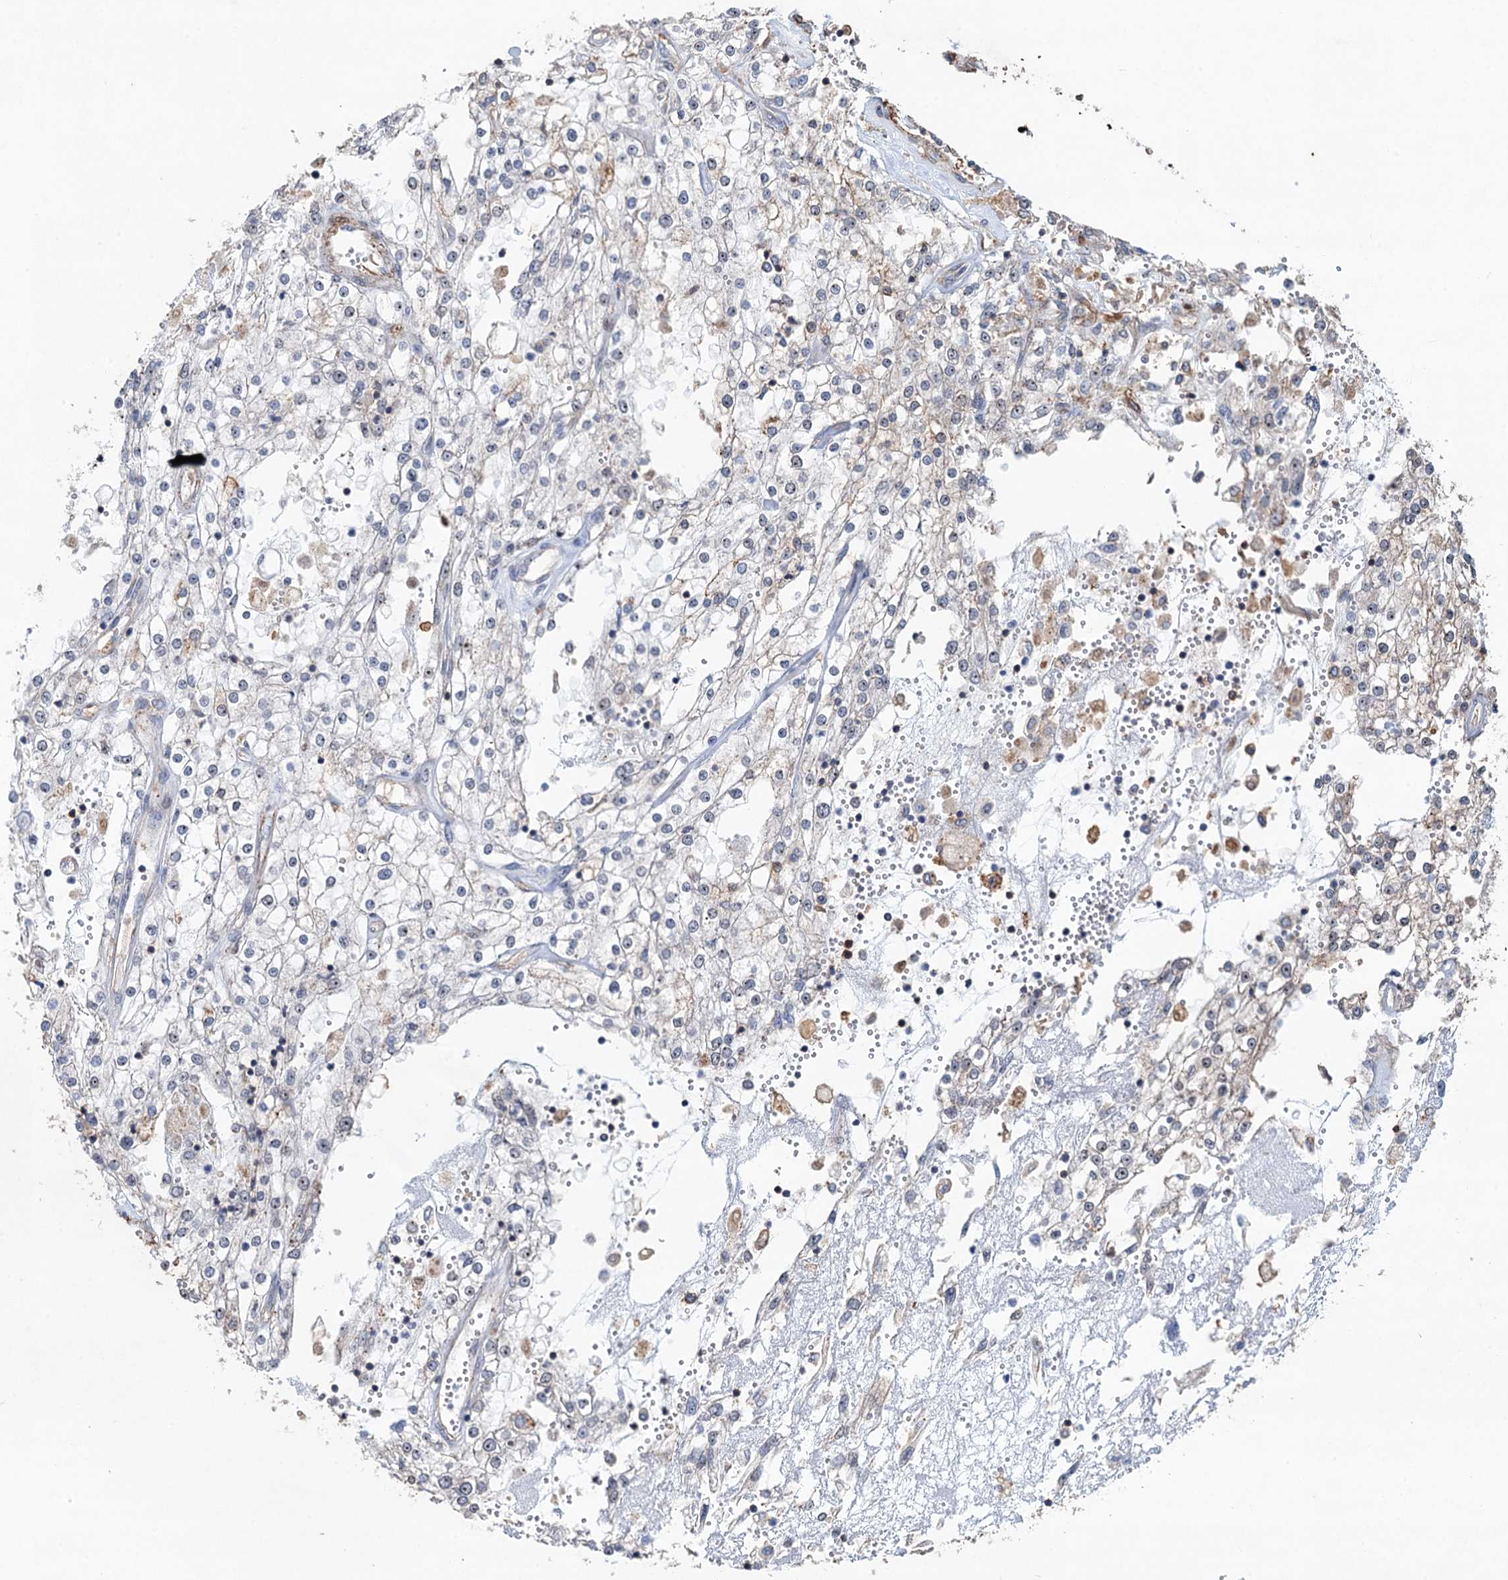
{"staining": {"intensity": "negative", "quantity": "none", "location": "none"}, "tissue": "renal cancer", "cell_type": "Tumor cells", "image_type": "cancer", "snomed": [{"axis": "morphology", "description": "Adenocarcinoma, NOS"}, {"axis": "topography", "description": "Kidney"}], "caption": "Renal adenocarcinoma was stained to show a protein in brown. There is no significant expression in tumor cells.", "gene": "TMA16", "patient": {"sex": "female", "age": 52}}